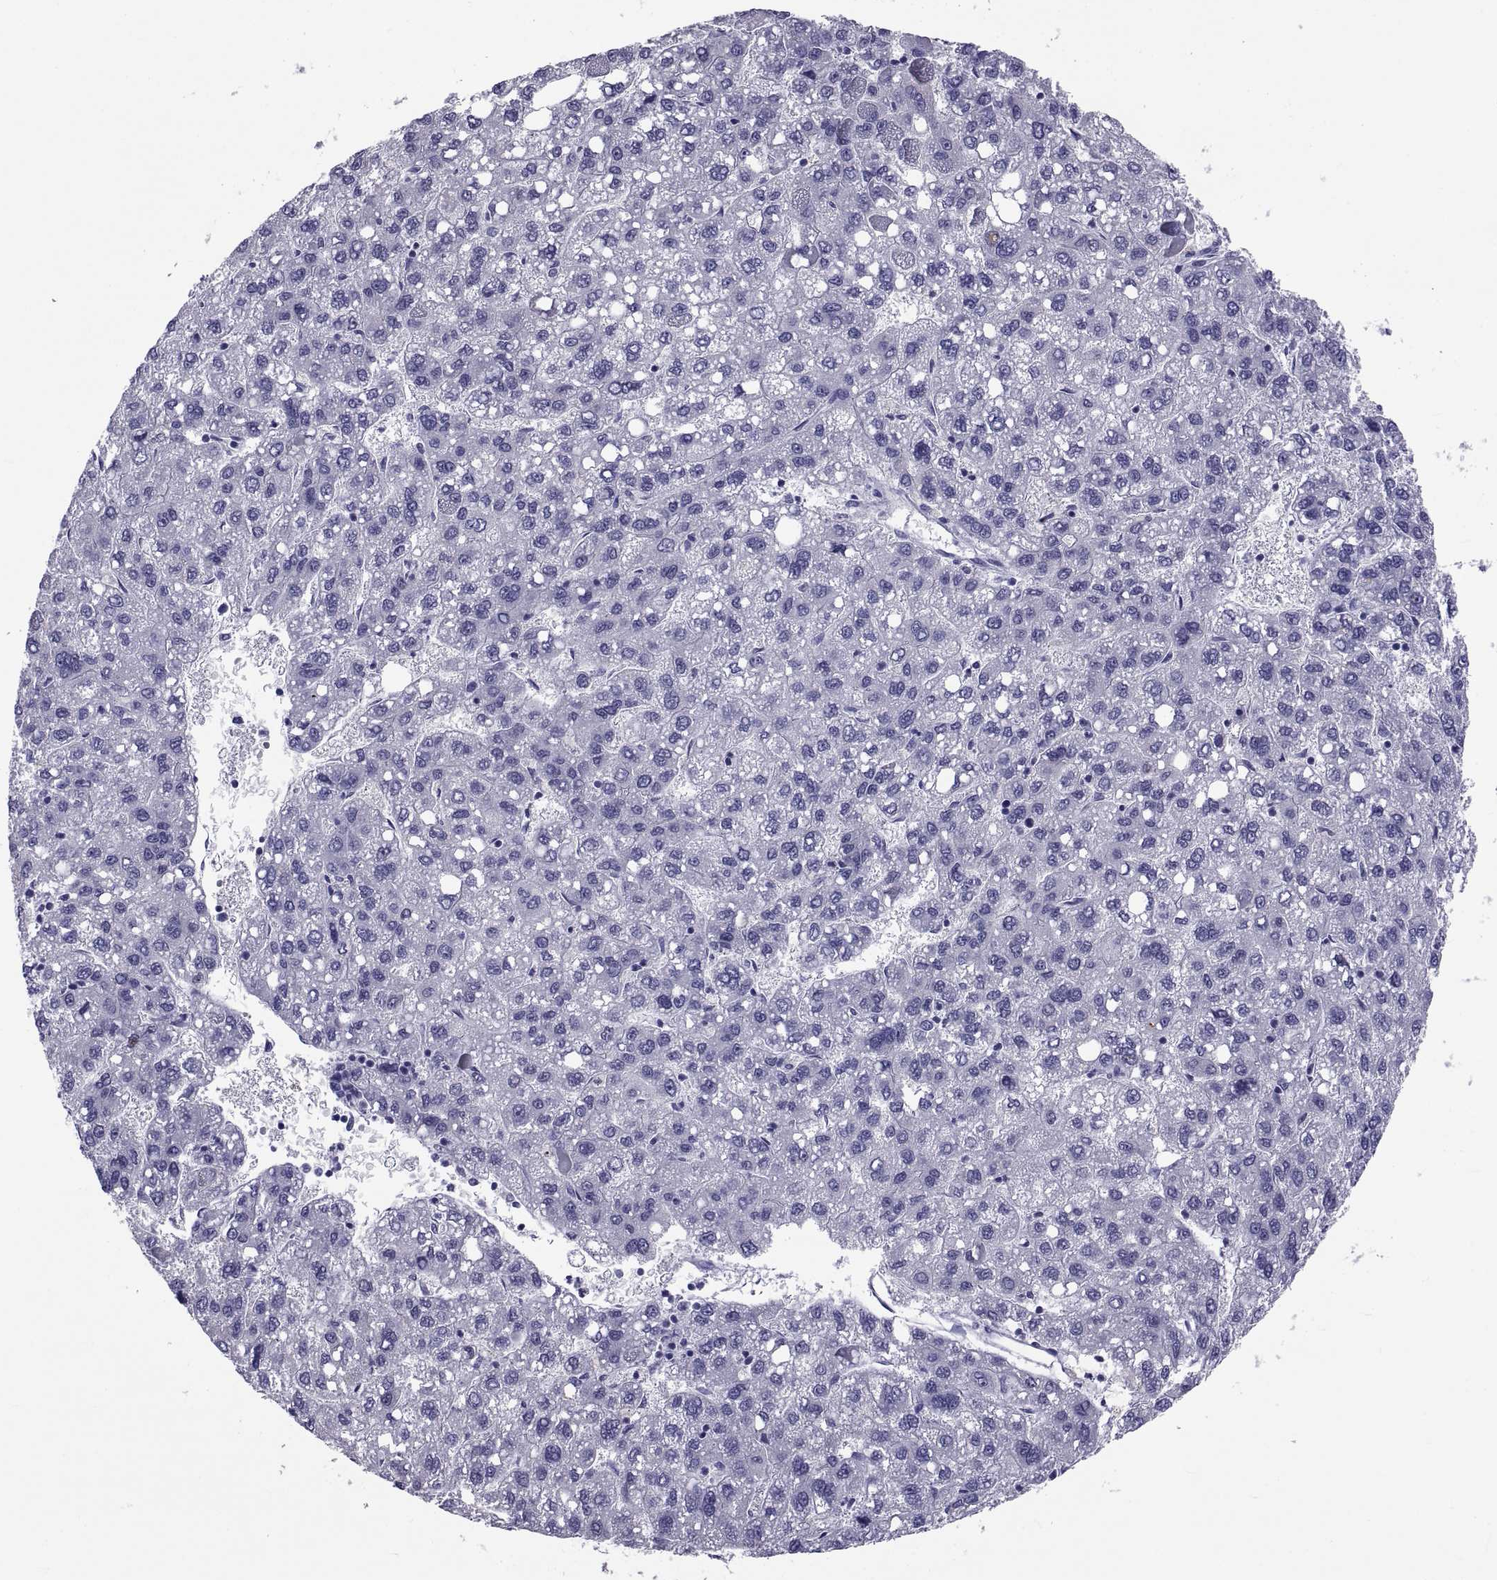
{"staining": {"intensity": "negative", "quantity": "none", "location": "none"}, "tissue": "liver cancer", "cell_type": "Tumor cells", "image_type": "cancer", "snomed": [{"axis": "morphology", "description": "Carcinoma, Hepatocellular, NOS"}, {"axis": "topography", "description": "Liver"}], "caption": "Liver cancer (hepatocellular carcinoma) was stained to show a protein in brown. There is no significant expression in tumor cells. (DAB (3,3'-diaminobenzidine) immunohistochemistry (IHC), high magnification).", "gene": "TGFBR3L", "patient": {"sex": "female", "age": 82}}